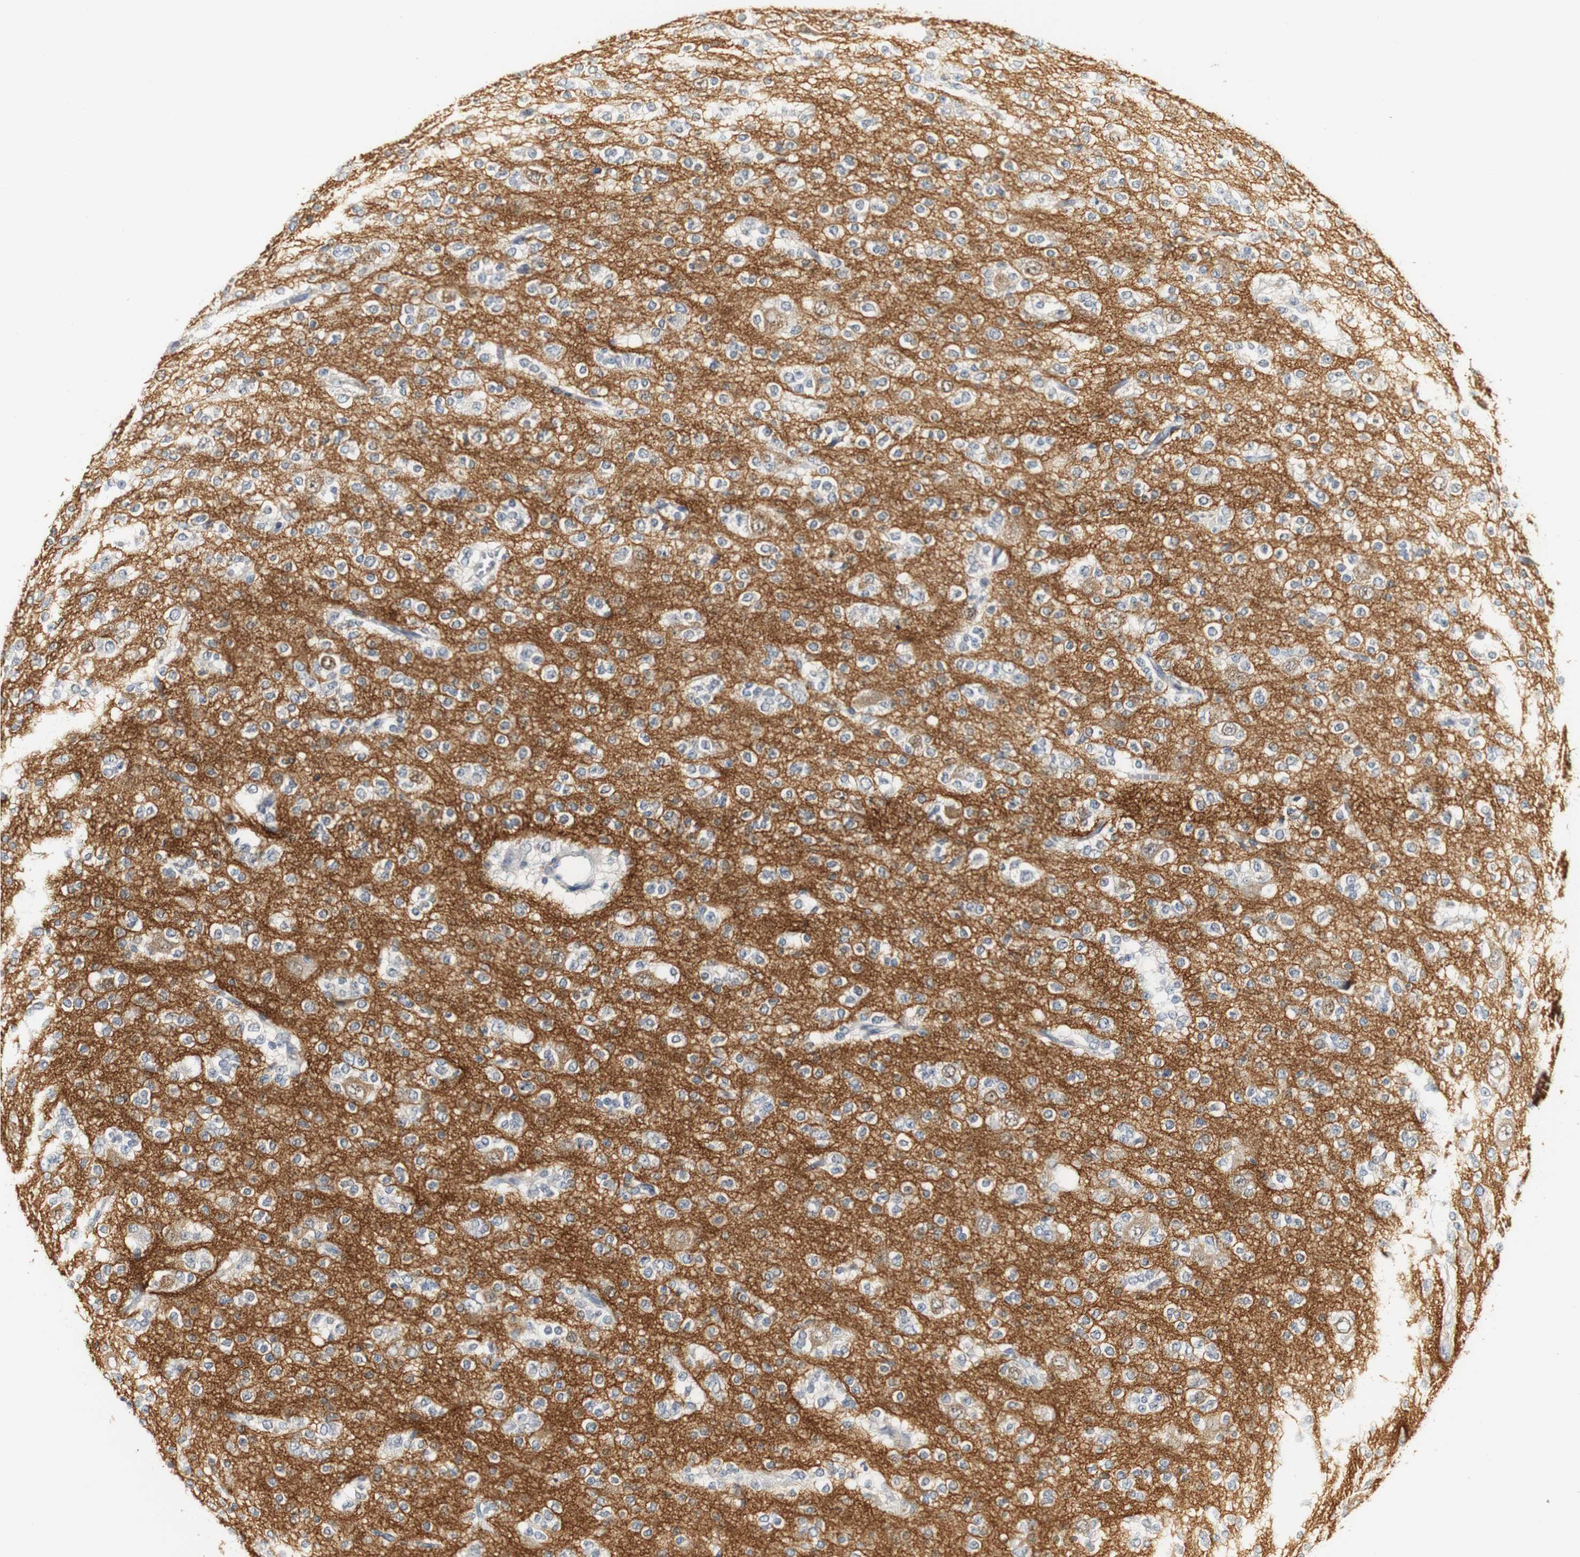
{"staining": {"intensity": "negative", "quantity": "none", "location": "none"}, "tissue": "glioma", "cell_type": "Tumor cells", "image_type": "cancer", "snomed": [{"axis": "morphology", "description": "Glioma, malignant, Low grade"}, {"axis": "topography", "description": "Brain"}], "caption": "High power microscopy histopathology image of an immunohistochemistry (IHC) micrograph of glioma, revealing no significant expression in tumor cells.", "gene": "SYT7", "patient": {"sex": "male", "age": 38}}